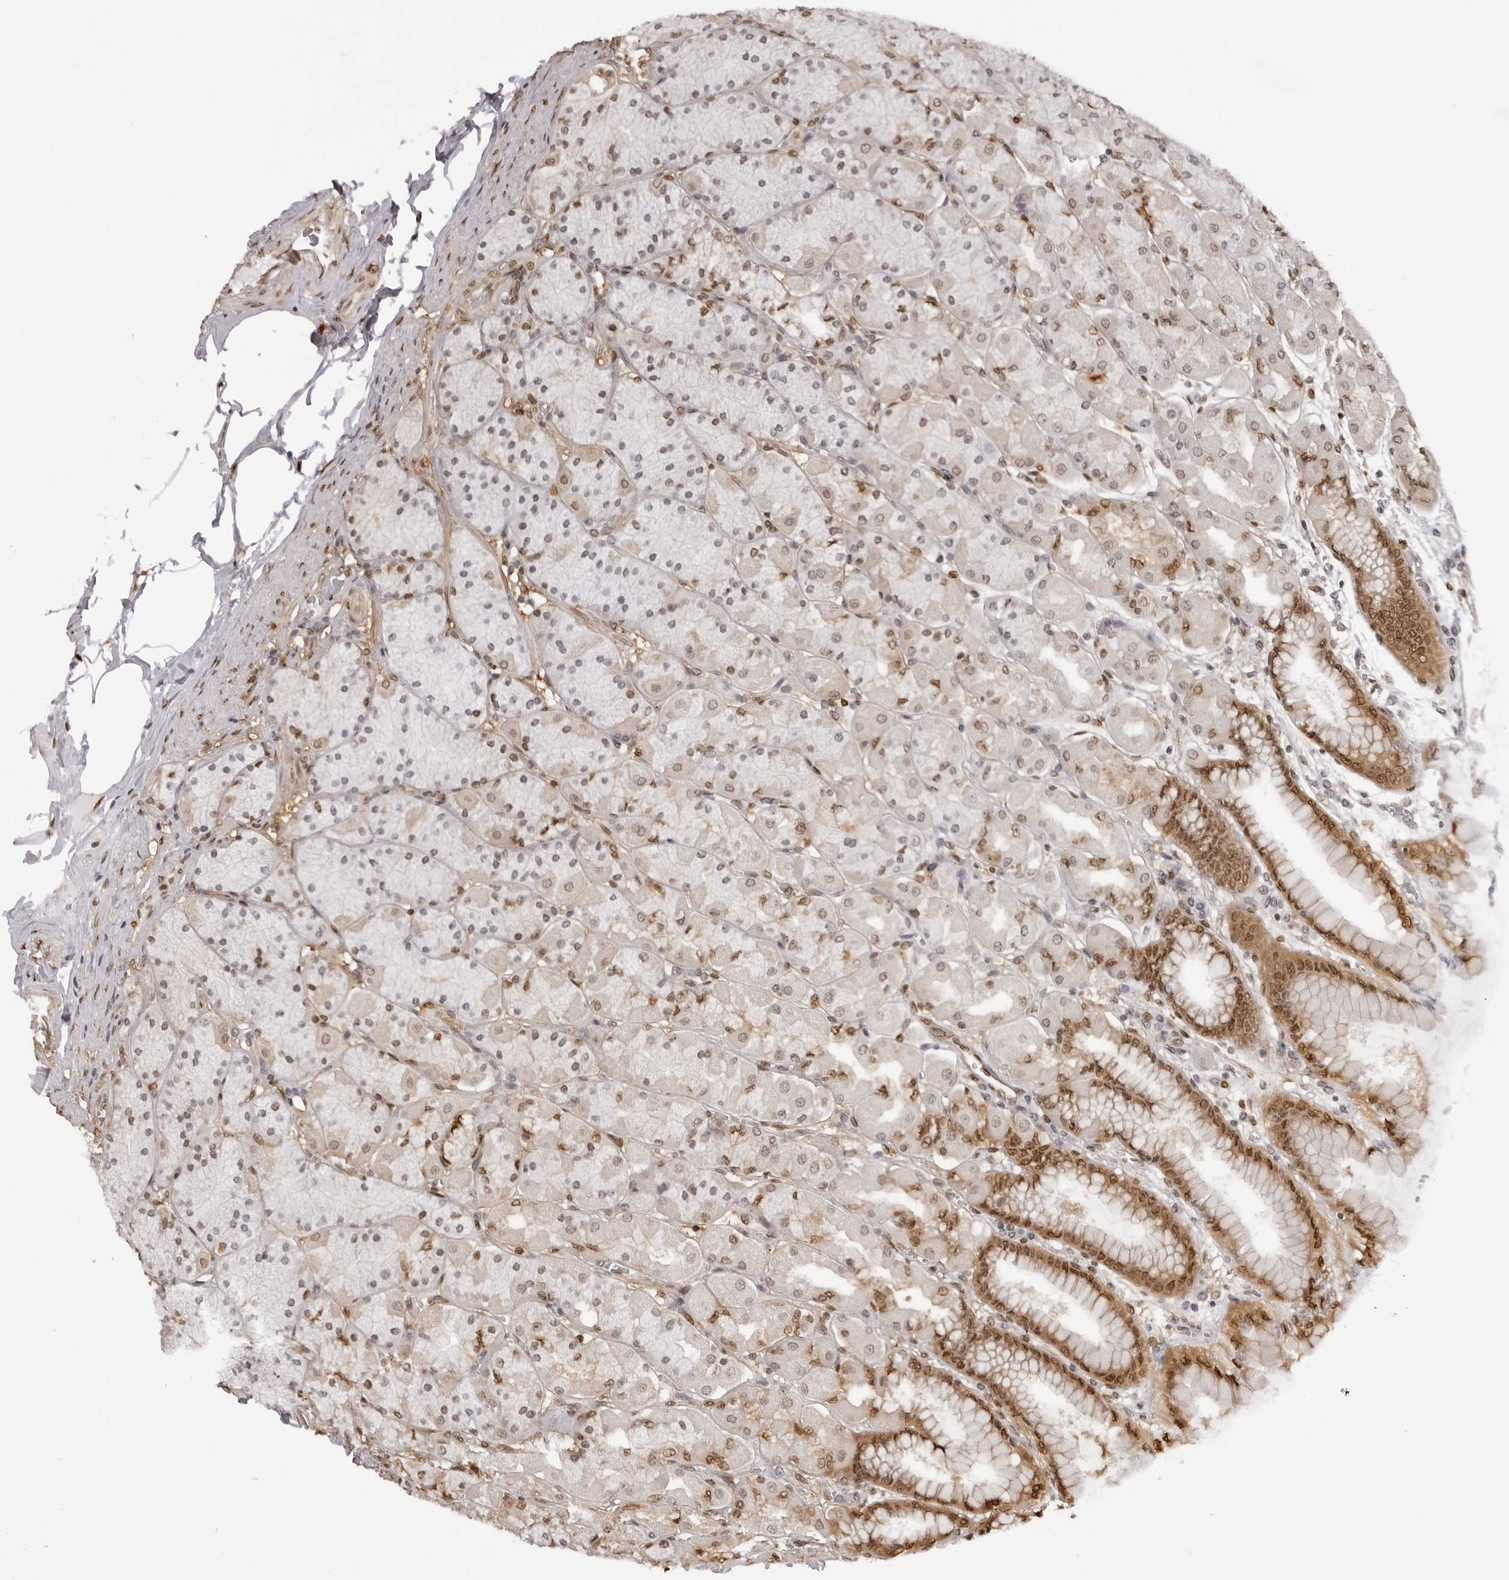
{"staining": {"intensity": "moderate", "quantity": ">75%", "location": "cytoplasmic/membranous,nuclear"}, "tissue": "stomach", "cell_type": "Glandular cells", "image_type": "normal", "snomed": [{"axis": "morphology", "description": "Normal tissue, NOS"}, {"axis": "topography", "description": "Stomach, upper"}], "caption": "A medium amount of moderate cytoplasmic/membranous,nuclear staining is identified in approximately >75% of glandular cells in benign stomach. Ihc stains the protein in brown and the nuclei are stained blue.", "gene": "HSPA4", "patient": {"sex": "female", "age": 56}}